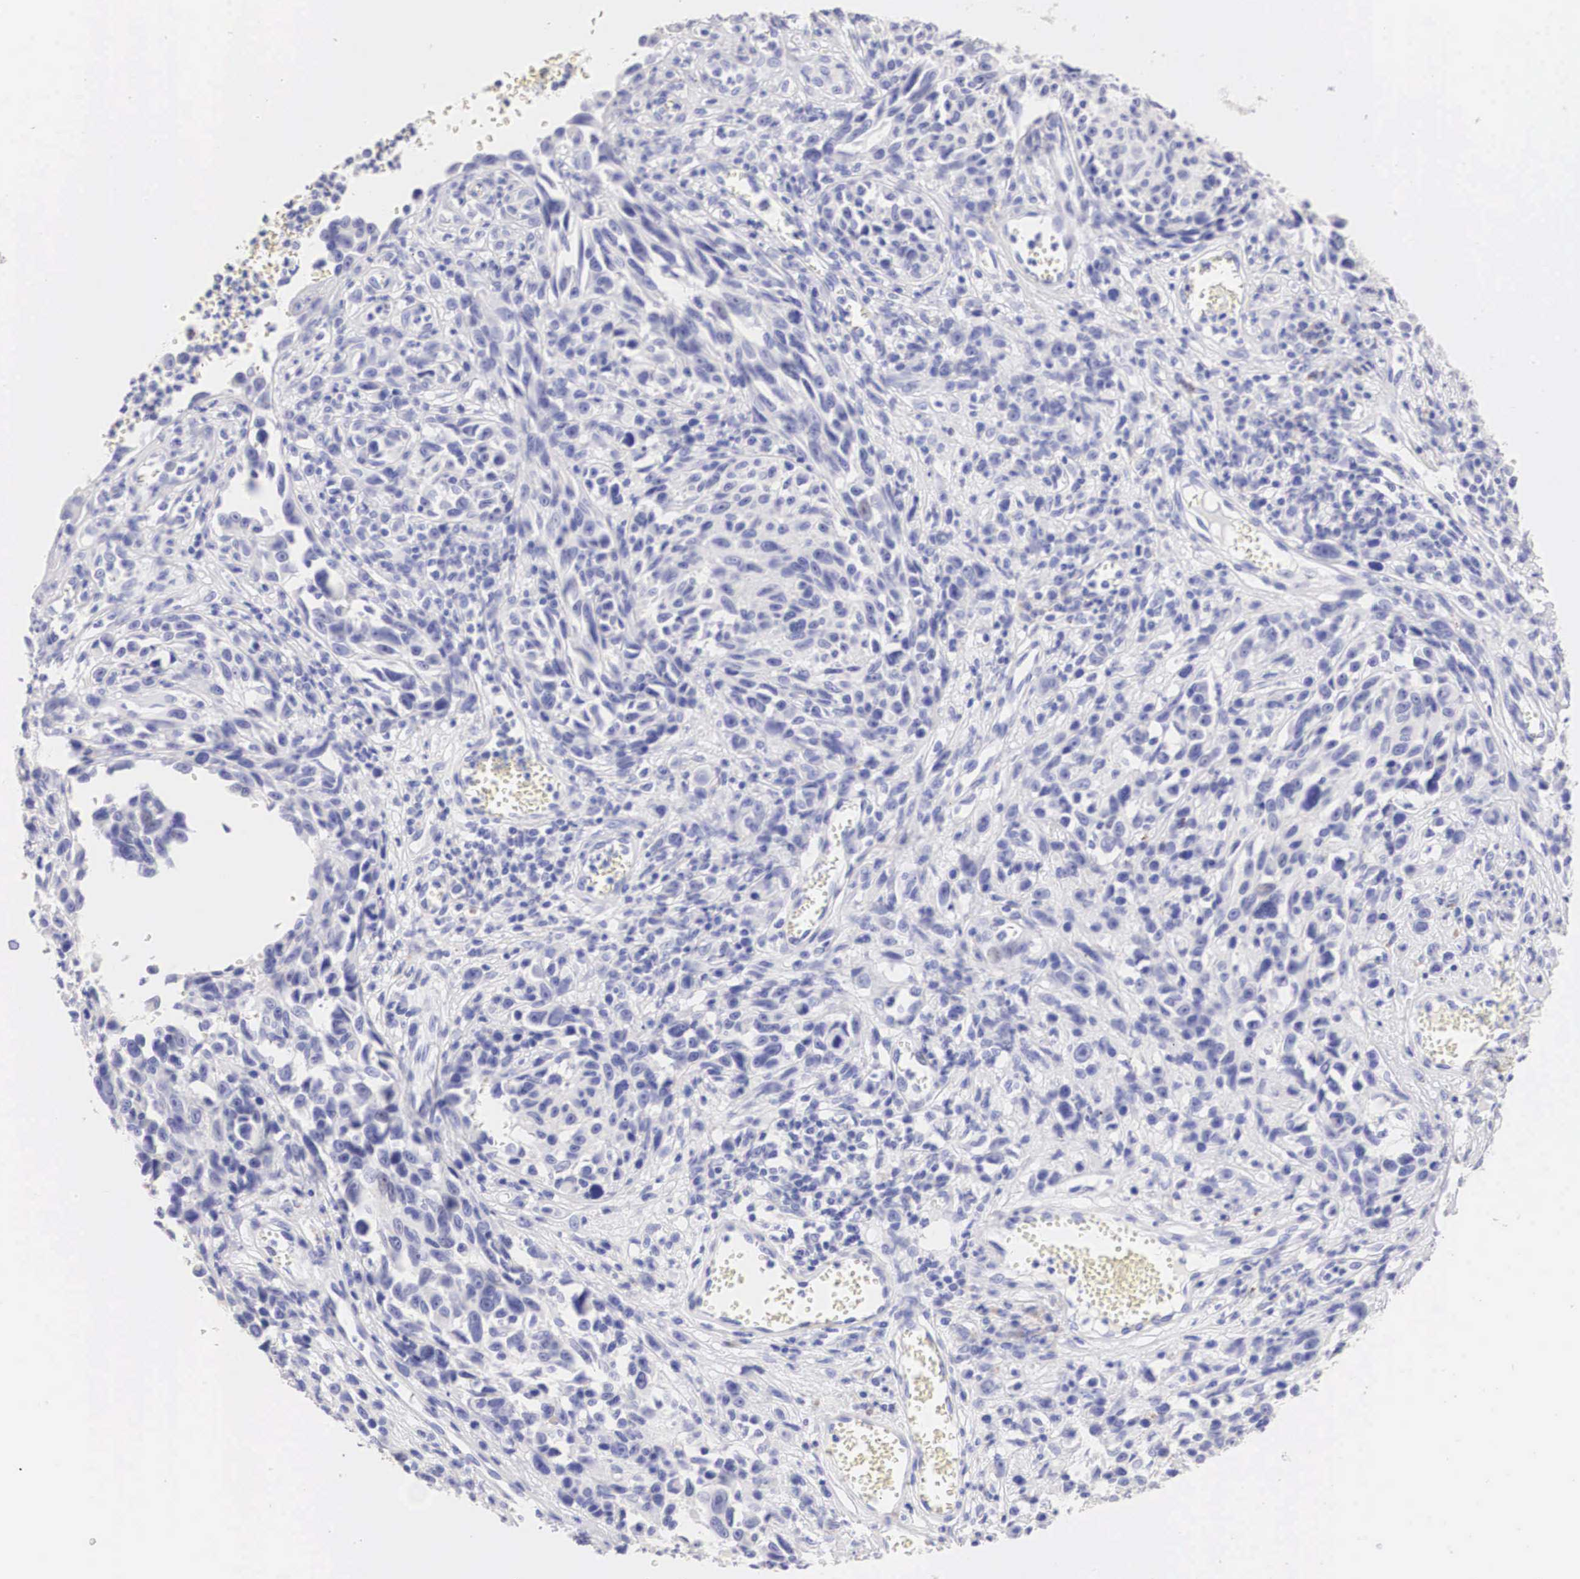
{"staining": {"intensity": "negative", "quantity": "none", "location": "none"}, "tissue": "melanoma", "cell_type": "Tumor cells", "image_type": "cancer", "snomed": [{"axis": "morphology", "description": "Malignant melanoma, NOS"}, {"axis": "topography", "description": "Skin"}], "caption": "Melanoma stained for a protein using IHC exhibits no staining tumor cells.", "gene": "ERBB2", "patient": {"sex": "female", "age": 82}}